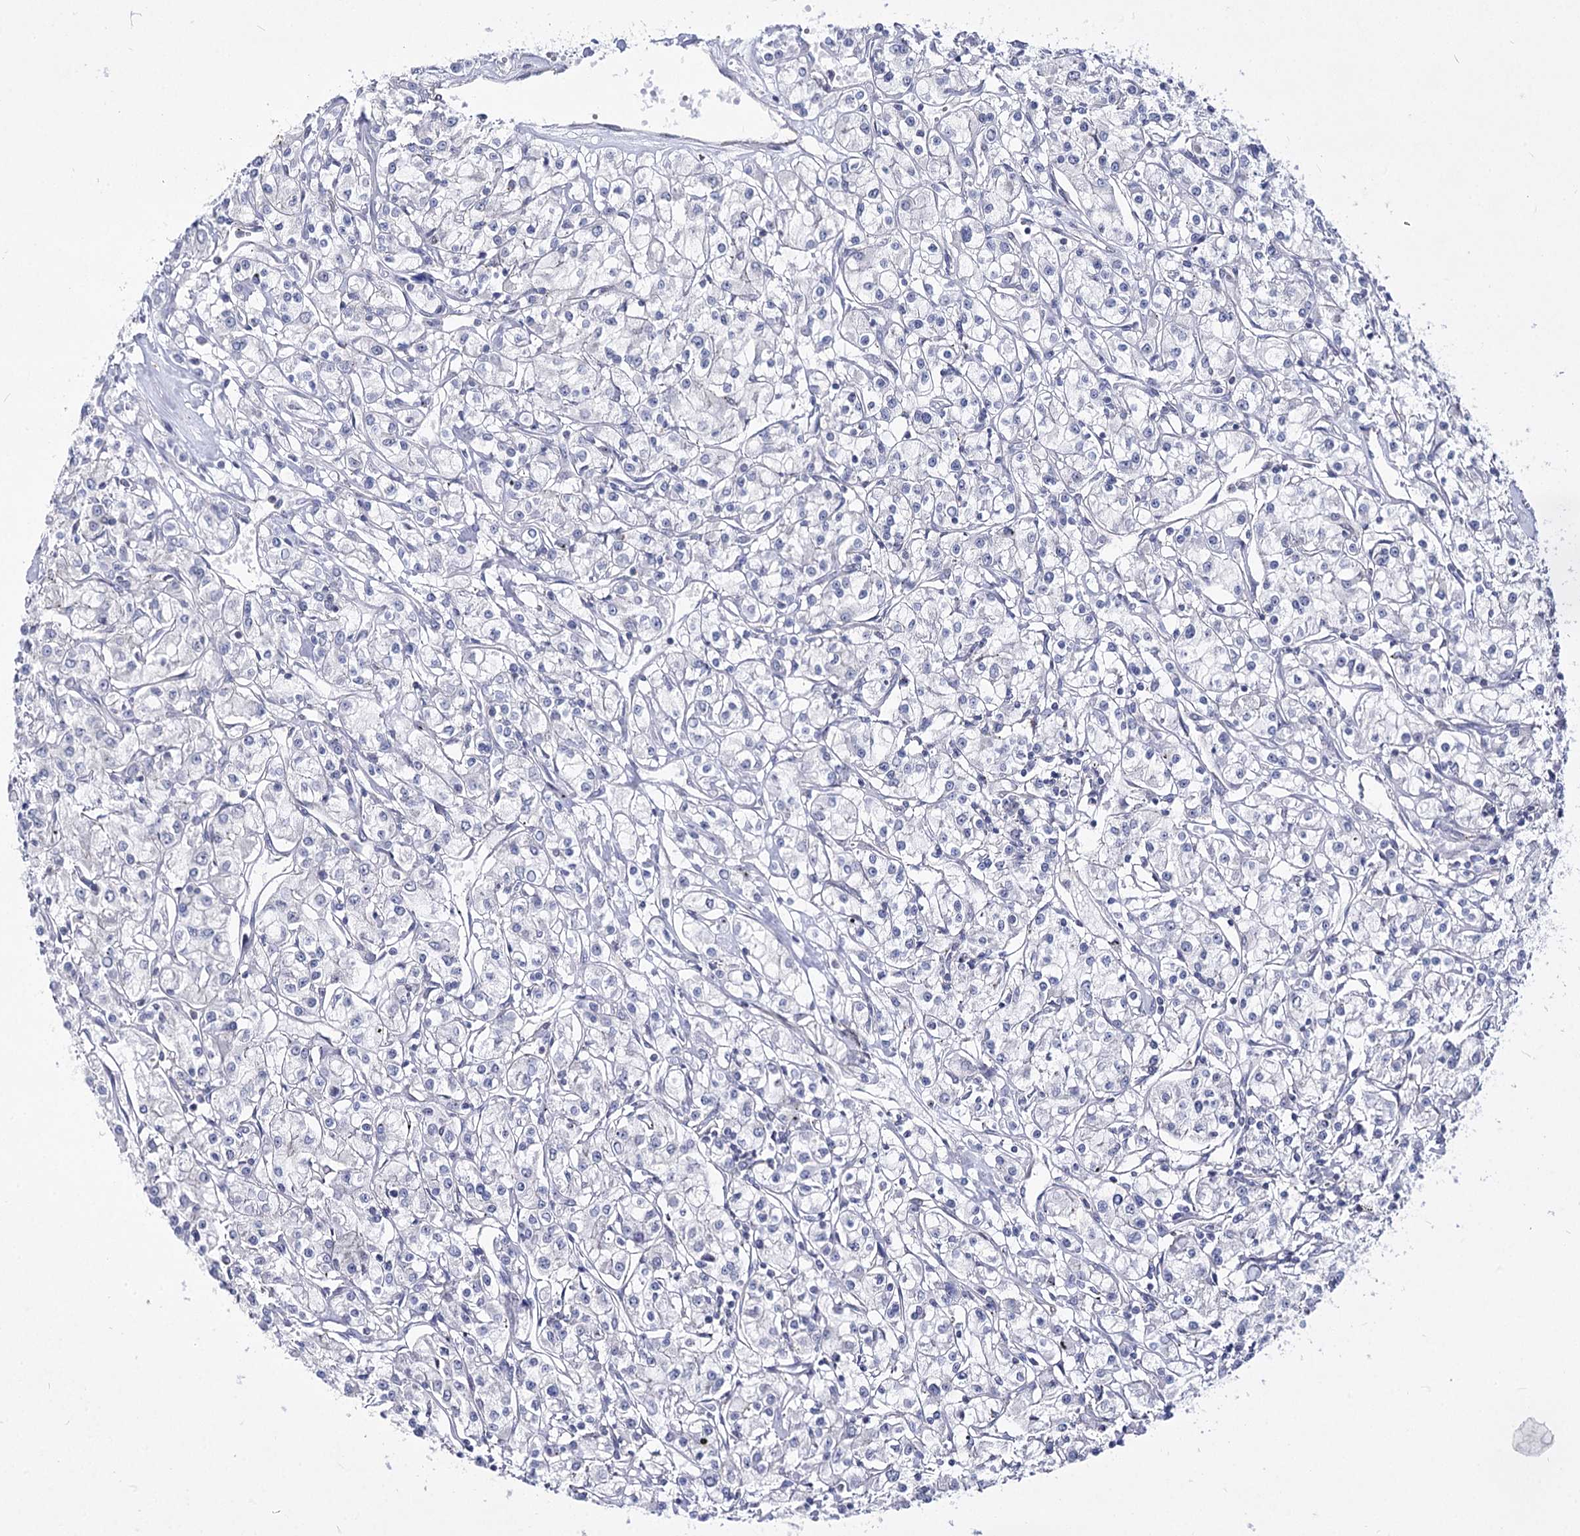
{"staining": {"intensity": "negative", "quantity": "none", "location": "none"}, "tissue": "renal cancer", "cell_type": "Tumor cells", "image_type": "cancer", "snomed": [{"axis": "morphology", "description": "Adenocarcinoma, NOS"}, {"axis": "topography", "description": "Kidney"}], "caption": "IHC of human adenocarcinoma (renal) displays no staining in tumor cells.", "gene": "ATP10B", "patient": {"sex": "female", "age": 59}}